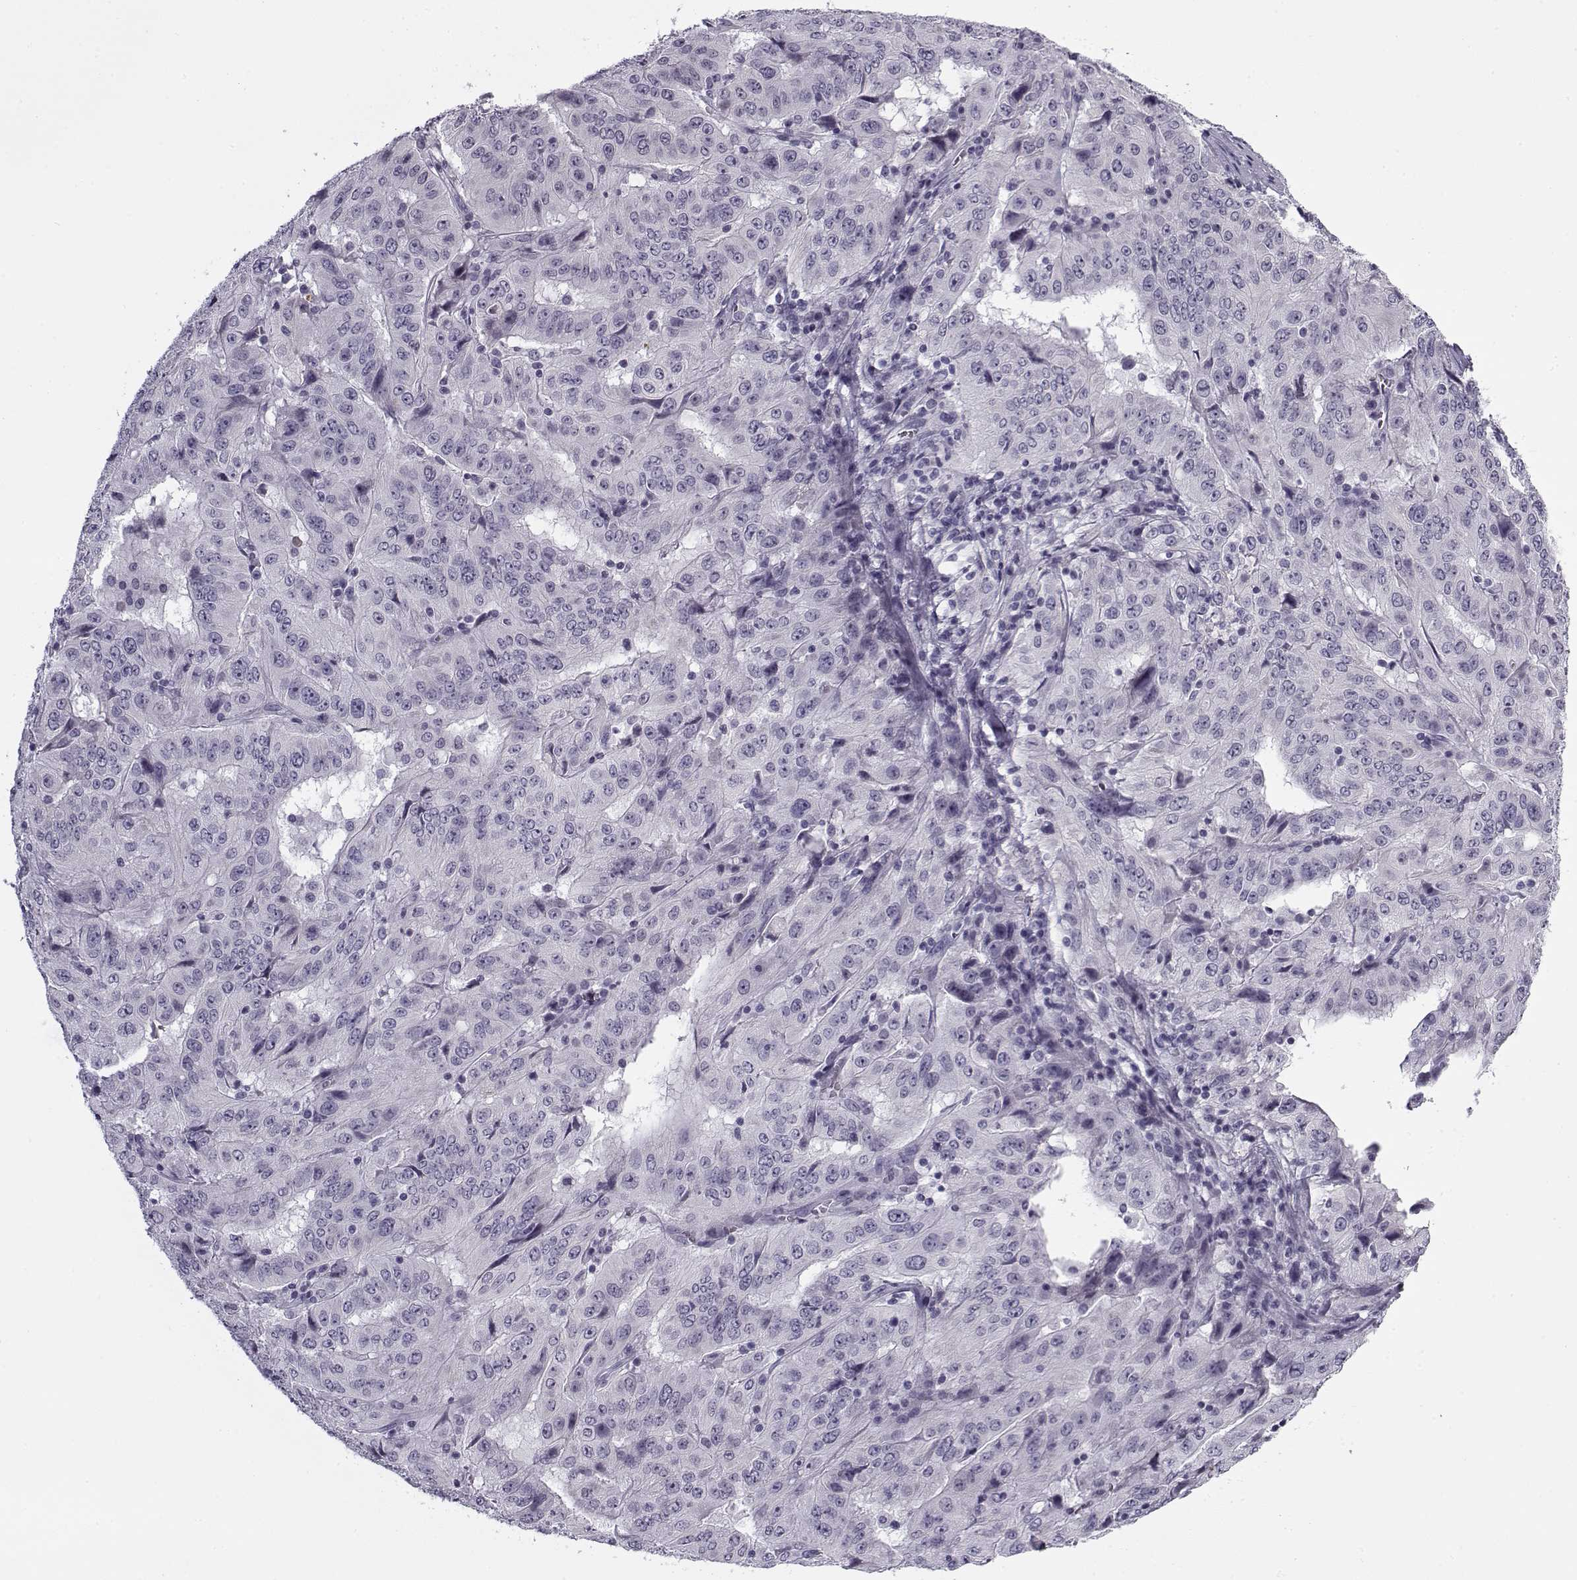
{"staining": {"intensity": "negative", "quantity": "none", "location": "none"}, "tissue": "pancreatic cancer", "cell_type": "Tumor cells", "image_type": "cancer", "snomed": [{"axis": "morphology", "description": "Adenocarcinoma, NOS"}, {"axis": "topography", "description": "Pancreas"}], "caption": "An immunohistochemistry (IHC) image of adenocarcinoma (pancreatic) is shown. There is no staining in tumor cells of adenocarcinoma (pancreatic).", "gene": "SNCA", "patient": {"sex": "male", "age": 63}}